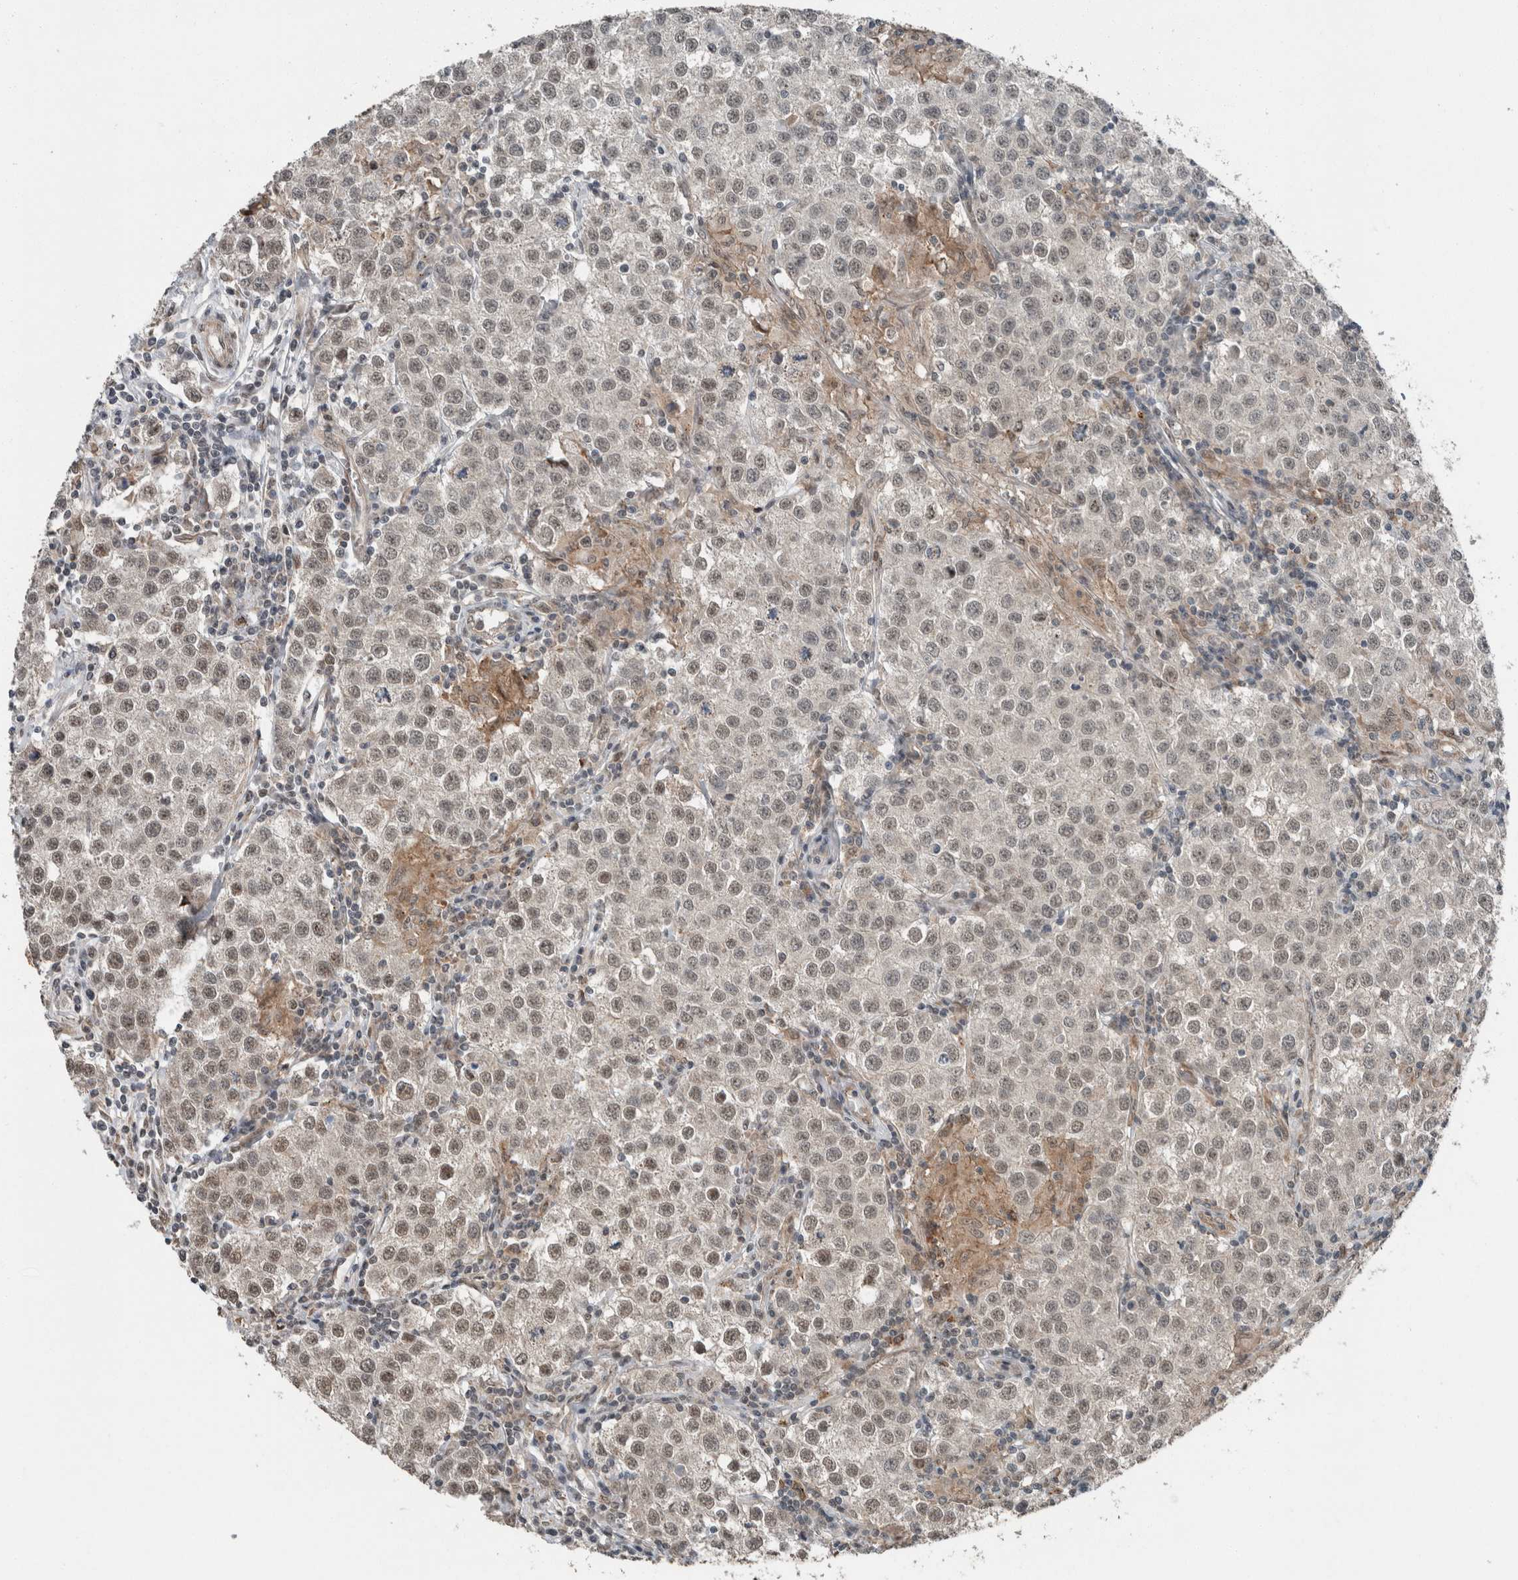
{"staining": {"intensity": "weak", "quantity": "25%-75%", "location": "nuclear"}, "tissue": "testis cancer", "cell_type": "Tumor cells", "image_type": "cancer", "snomed": [{"axis": "morphology", "description": "Seminoma, NOS"}, {"axis": "morphology", "description": "Carcinoma, Embryonal, NOS"}, {"axis": "topography", "description": "Testis"}], "caption": "A brown stain shows weak nuclear staining of a protein in human testis cancer (embryonal carcinoma) tumor cells. The staining was performed using DAB, with brown indicating positive protein expression. Nuclei are stained blue with hematoxylin.", "gene": "MYO1E", "patient": {"sex": "male", "age": 43}}